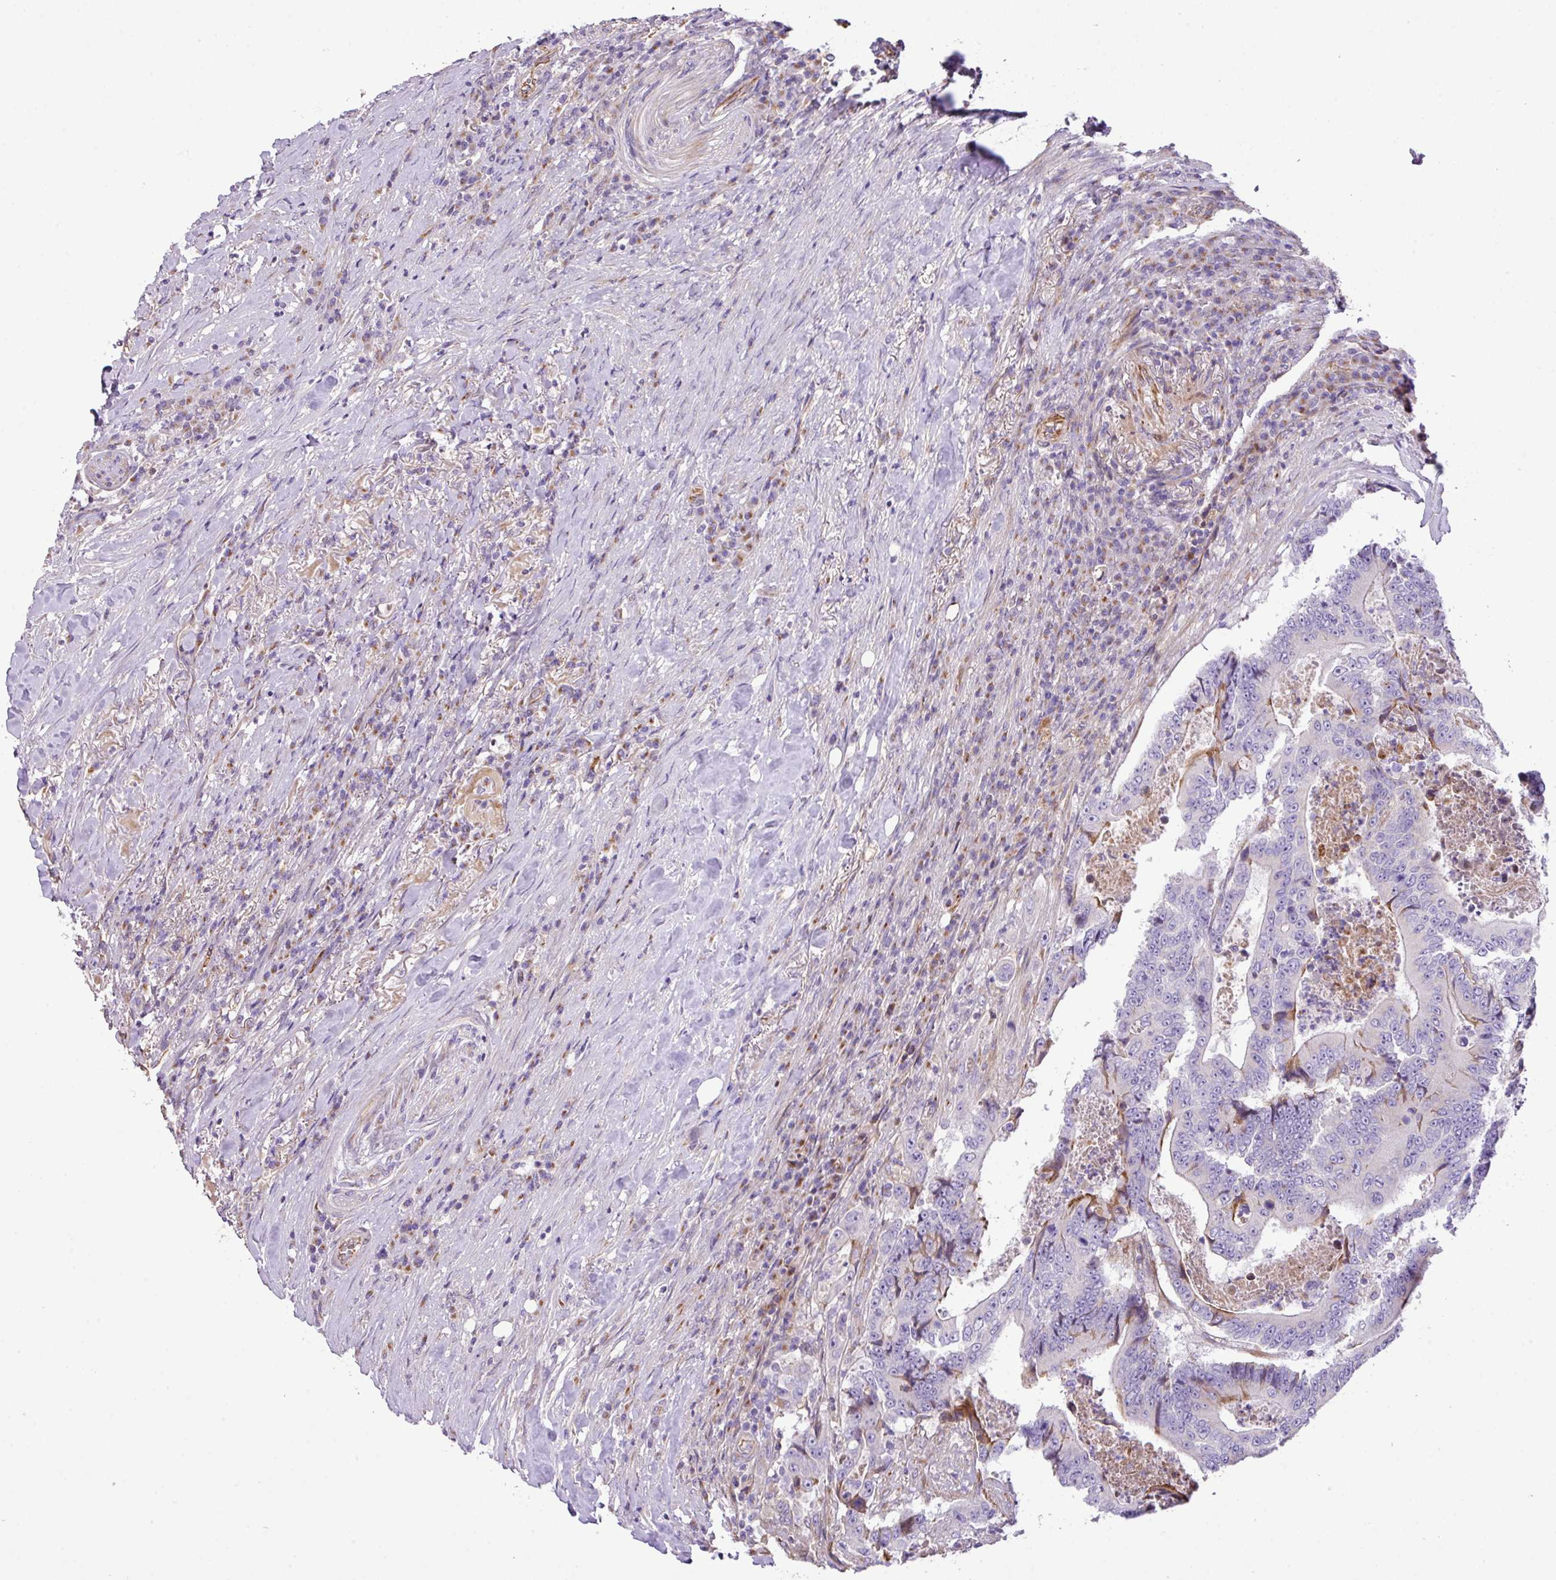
{"staining": {"intensity": "negative", "quantity": "none", "location": "none"}, "tissue": "colorectal cancer", "cell_type": "Tumor cells", "image_type": "cancer", "snomed": [{"axis": "morphology", "description": "Adenocarcinoma, NOS"}, {"axis": "topography", "description": "Colon"}], "caption": "Immunohistochemical staining of human colorectal cancer (adenocarcinoma) exhibits no significant positivity in tumor cells.", "gene": "CTXN2", "patient": {"sex": "male", "age": 83}}